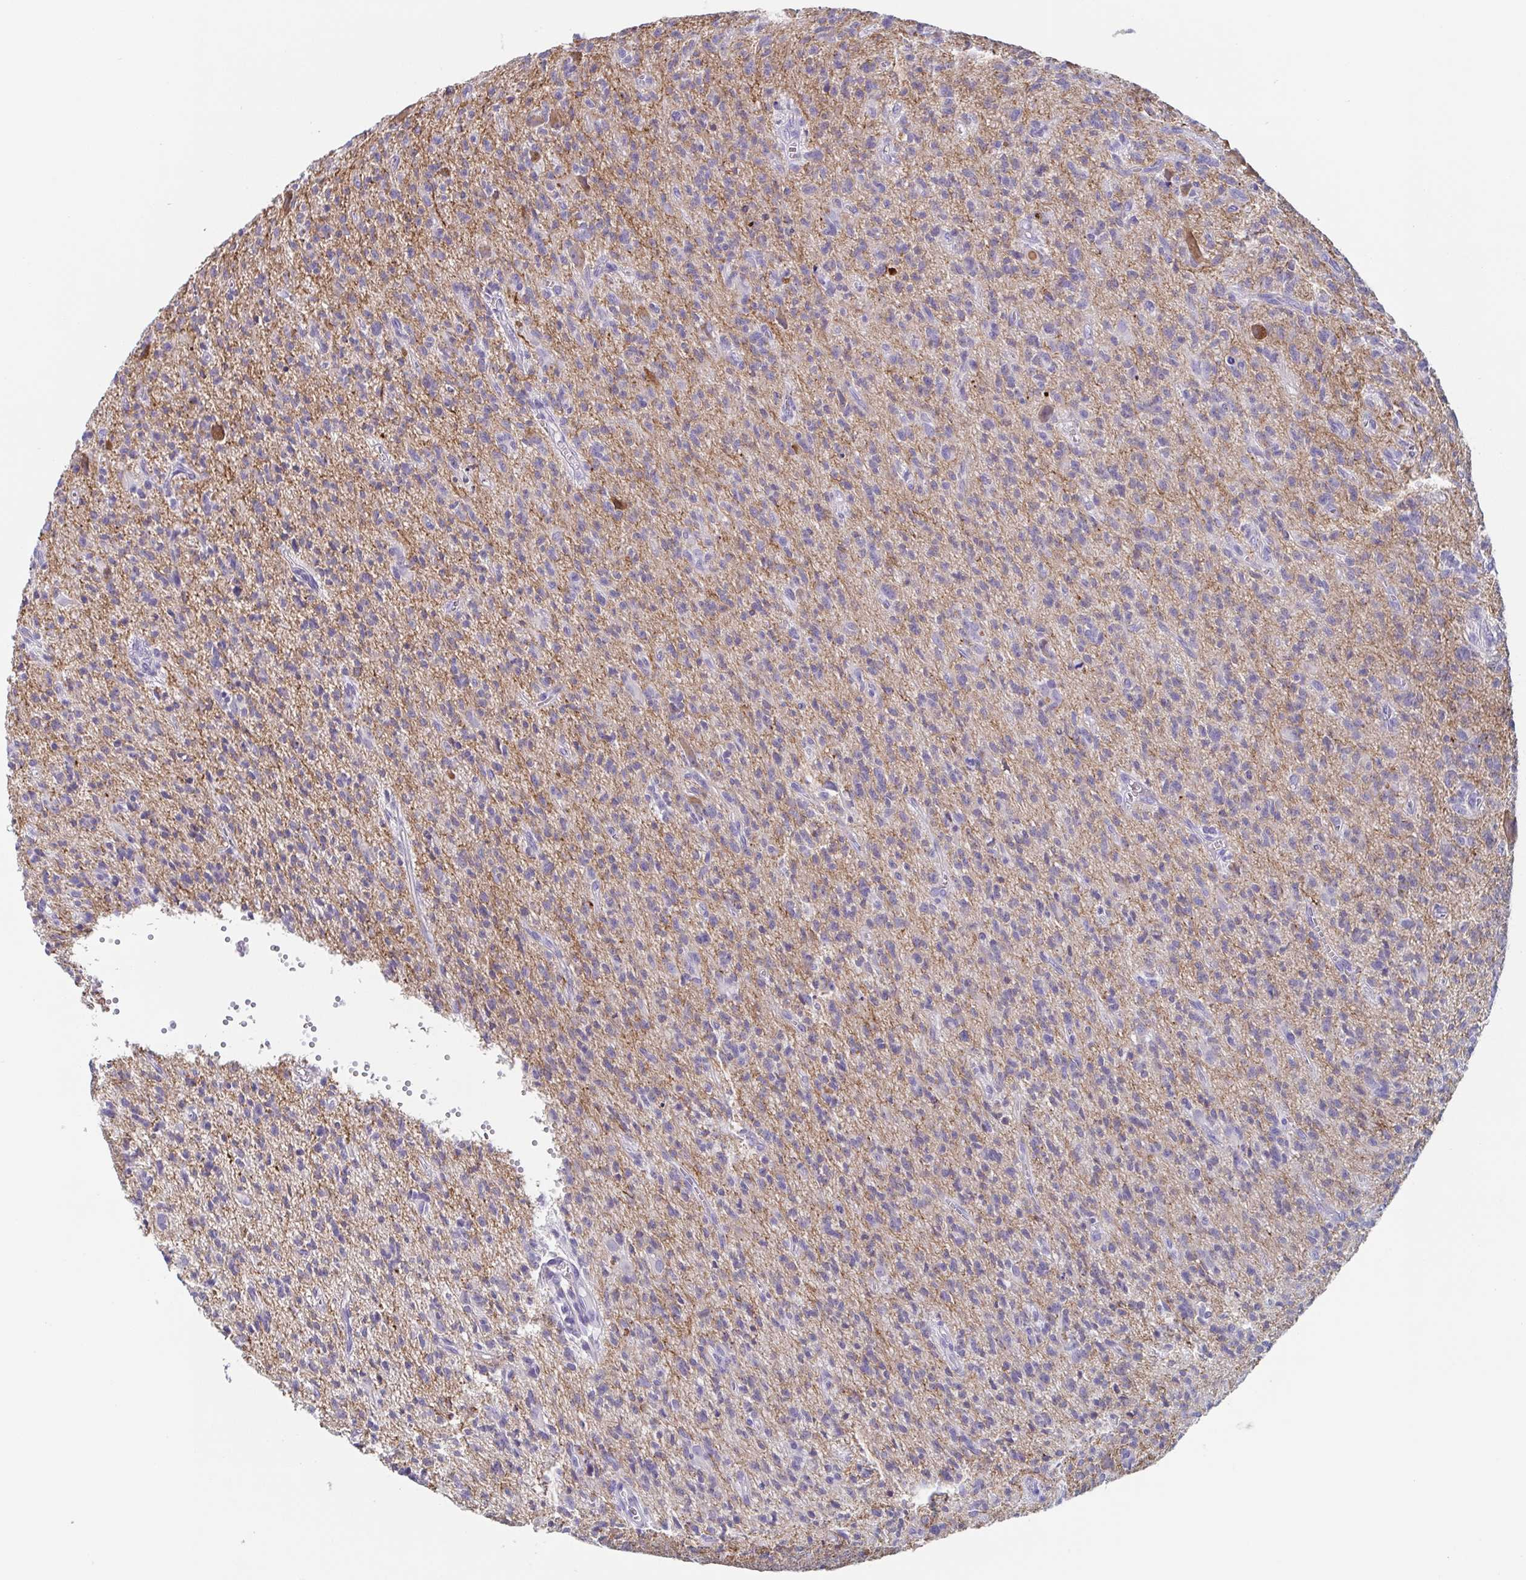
{"staining": {"intensity": "negative", "quantity": "none", "location": "none"}, "tissue": "glioma", "cell_type": "Tumor cells", "image_type": "cancer", "snomed": [{"axis": "morphology", "description": "Glioma, malignant, Low grade"}, {"axis": "topography", "description": "Brain"}], "caption": "Immunohistochemistry image of human malignant glioma (low-grade) stained for a protein (brown), which shows no expression in tumor cells.", "gene": "TAGLN3", "patient": {"sex": "male", "age": 64}}